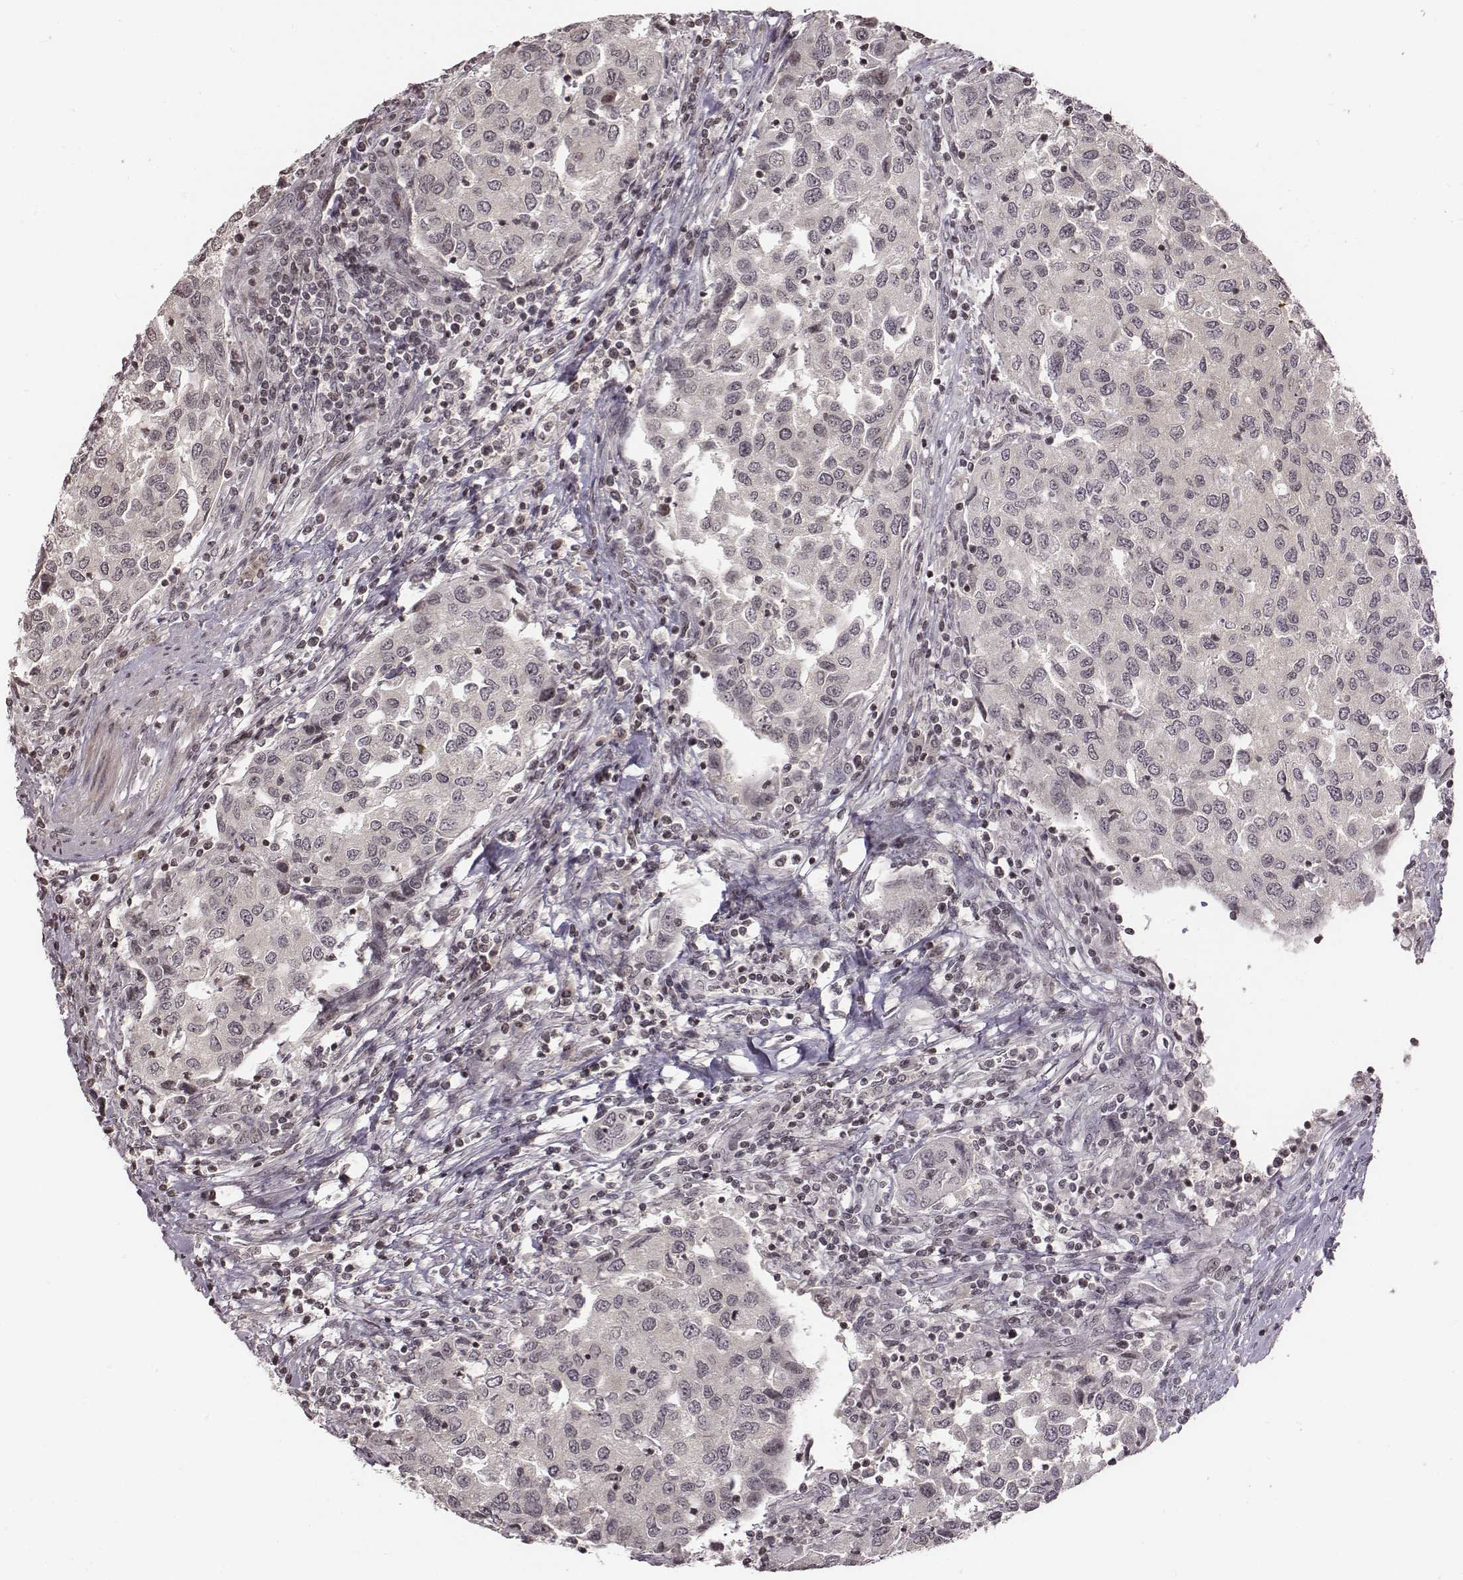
{"staining": {"intensity": "negative", "quantity": "none", "location": "none"}, "tissue": "urothelial cancer", "cell_type": "Tumor cells", "image_type": "cancer", "snomed": [{"axis": "morphology", "description": "Urothelial carcinoma, High grade"}, {"axis": "topography", "description": "Urinary bladder"}], "caption": "High-grade urothelial carcinoma was stained to show a protein in brown. There is no significant positivity in tumor cells.", "gene": "GRM4", "patient": {"sex": "female", "age": 78}}